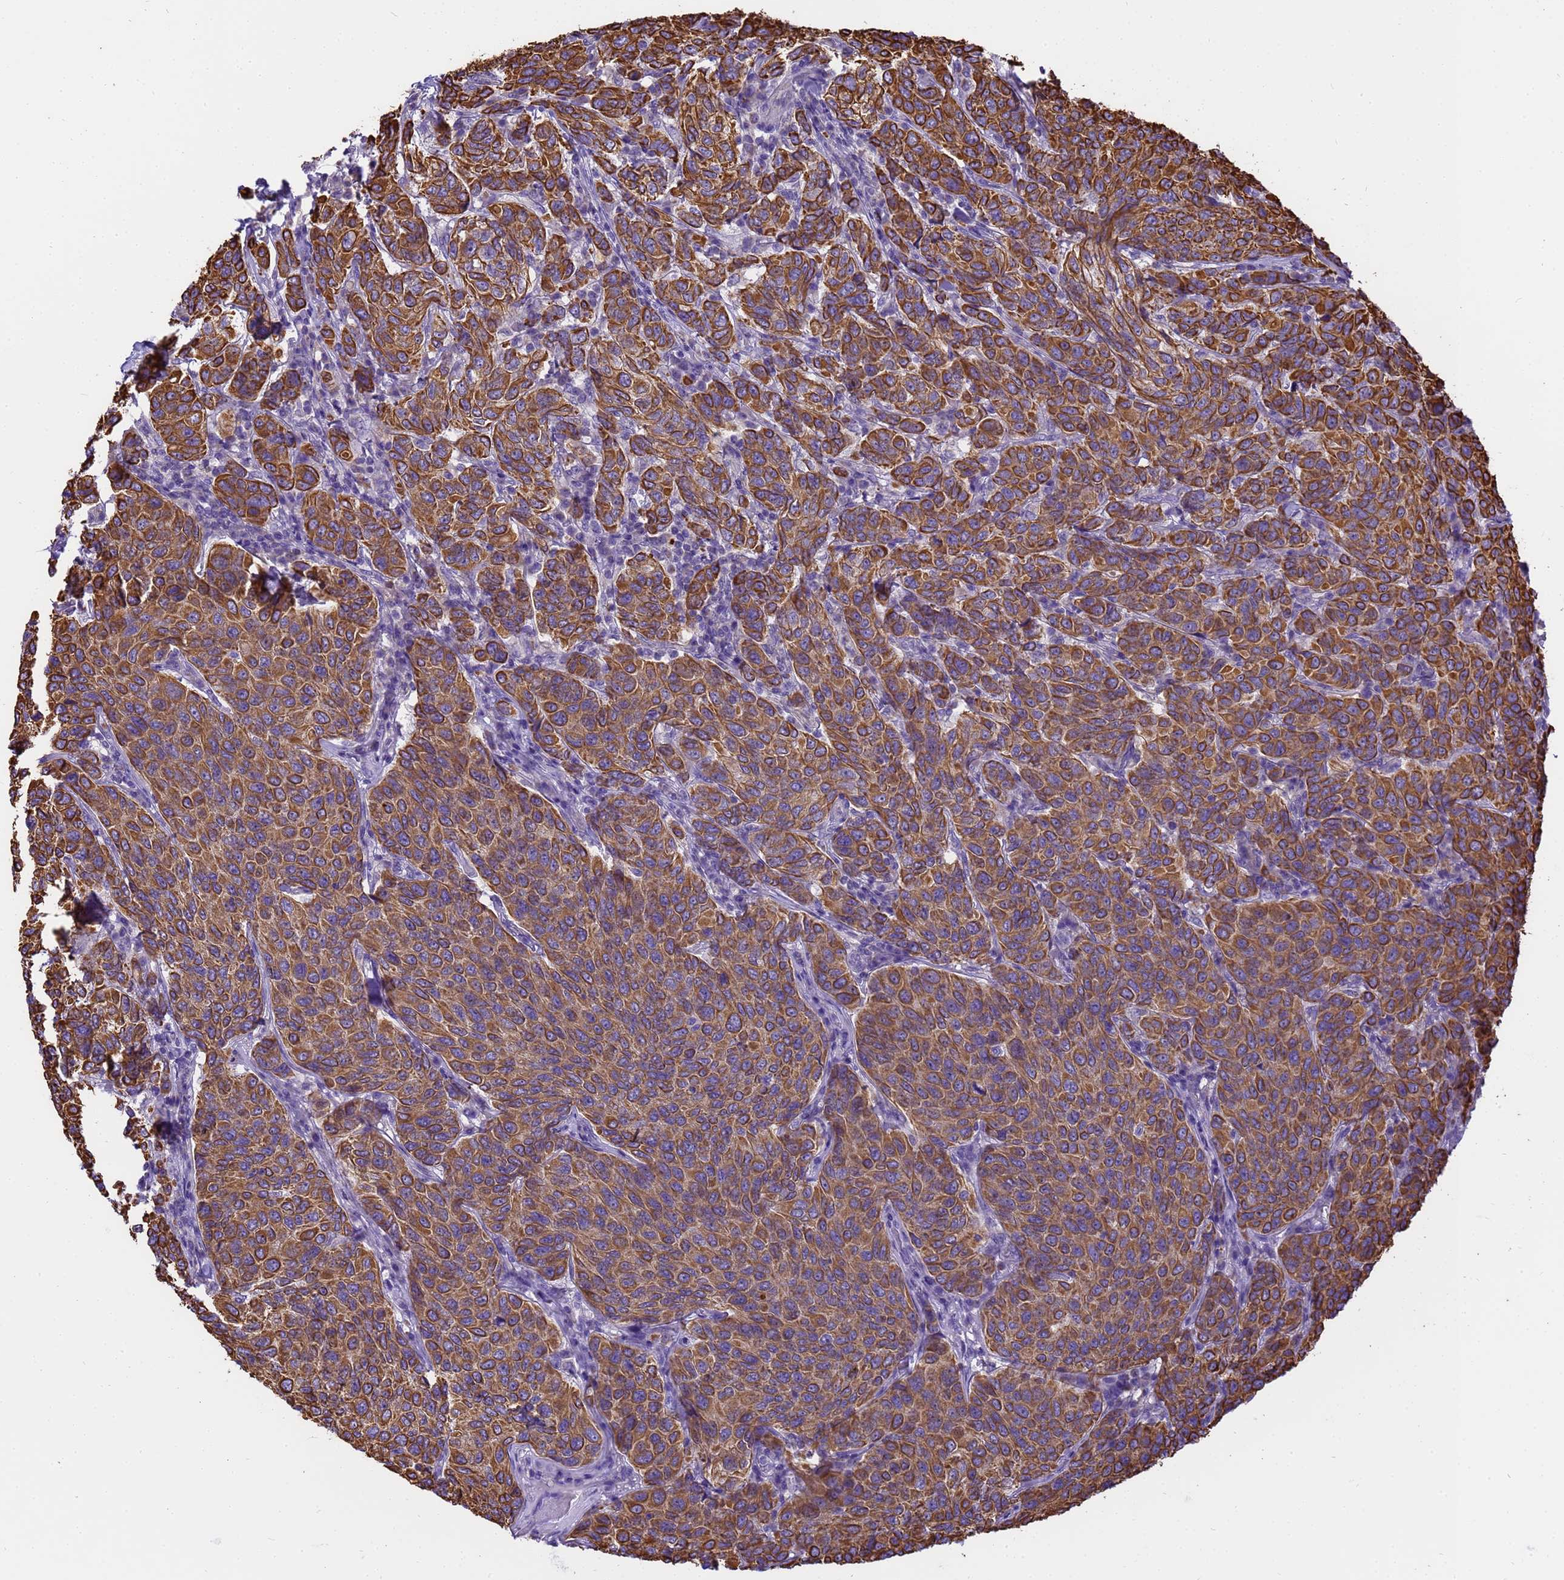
{"staining": {"intensity": "moderate", "quantity": ">75%", "location": "cytoplasmic/membranous"}, "tissue": "breast cancer", "cell_type": "Tumor cells", "image_type": "cancer", "snomed": [{"axis": "morphology", "description": "Duct carcinoma"}, {"axis": "topography", "description": "Breast"}], "caption": "A photomicrograph showing moderate cytoplasmic/membranous staining in about >75% of tumor cells in breast cancer, as visualized by brown immunohistochemical staining.", "gene": "PIEZO2", "patient": {"sex": "female", "age": 55}}